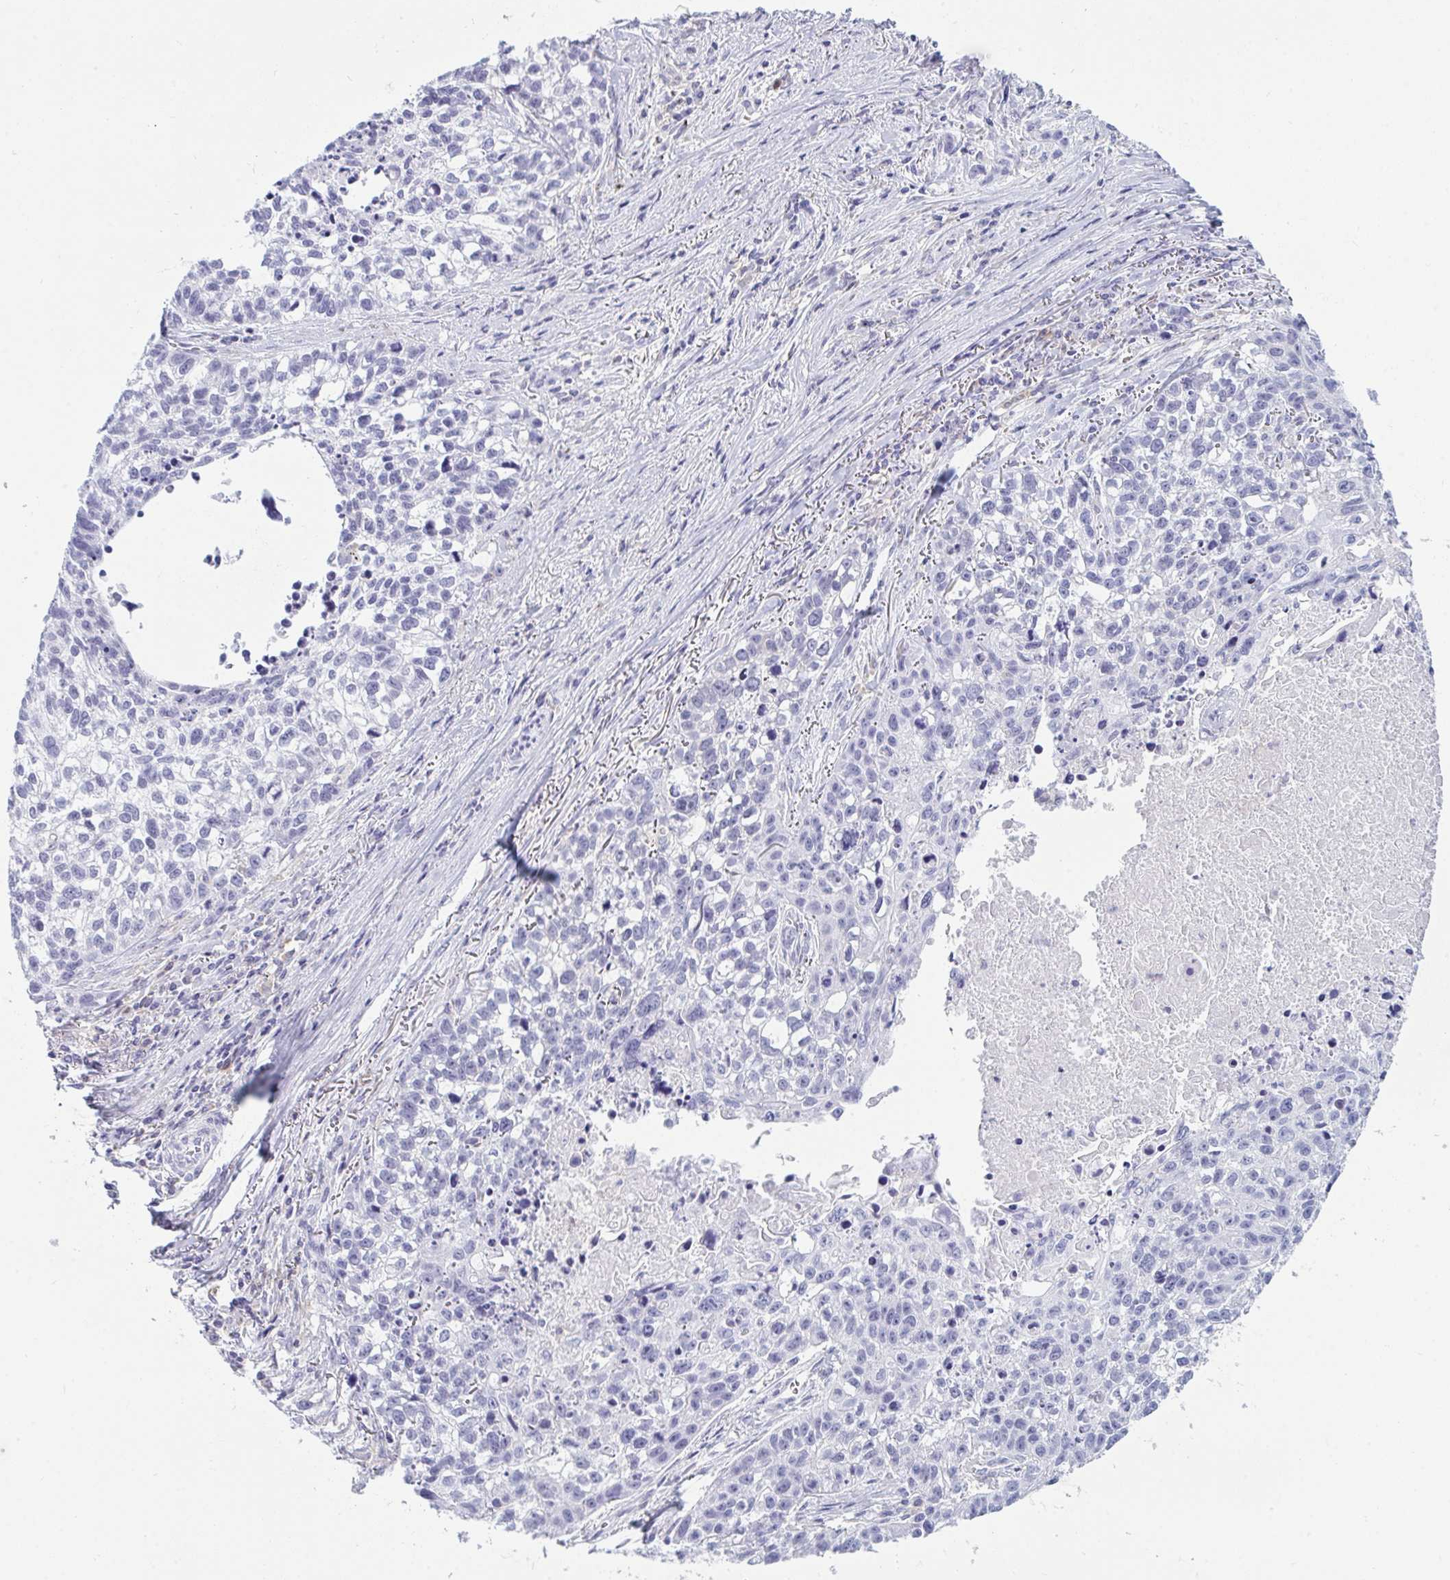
{"staining": {"intensity": "negative", "quantity": "none", "location": "none"}, "tissue": "lung cancer", "cell_type": "Tumor cells", "image_type": "cancer", "snomed": [{"axis": "morphology", "description": "Squamous cell carcinoma, NOS"}, {"axis": "topography", "description": "Lung"}], "caption": "High power microscopy micrograph of an immunohistochemistry image of lung squamous cell carcinoma, revealing no significant positivity in tumor cells.", "gene": "MYO1F", "patient": {"sex": "male", "age": 74}}